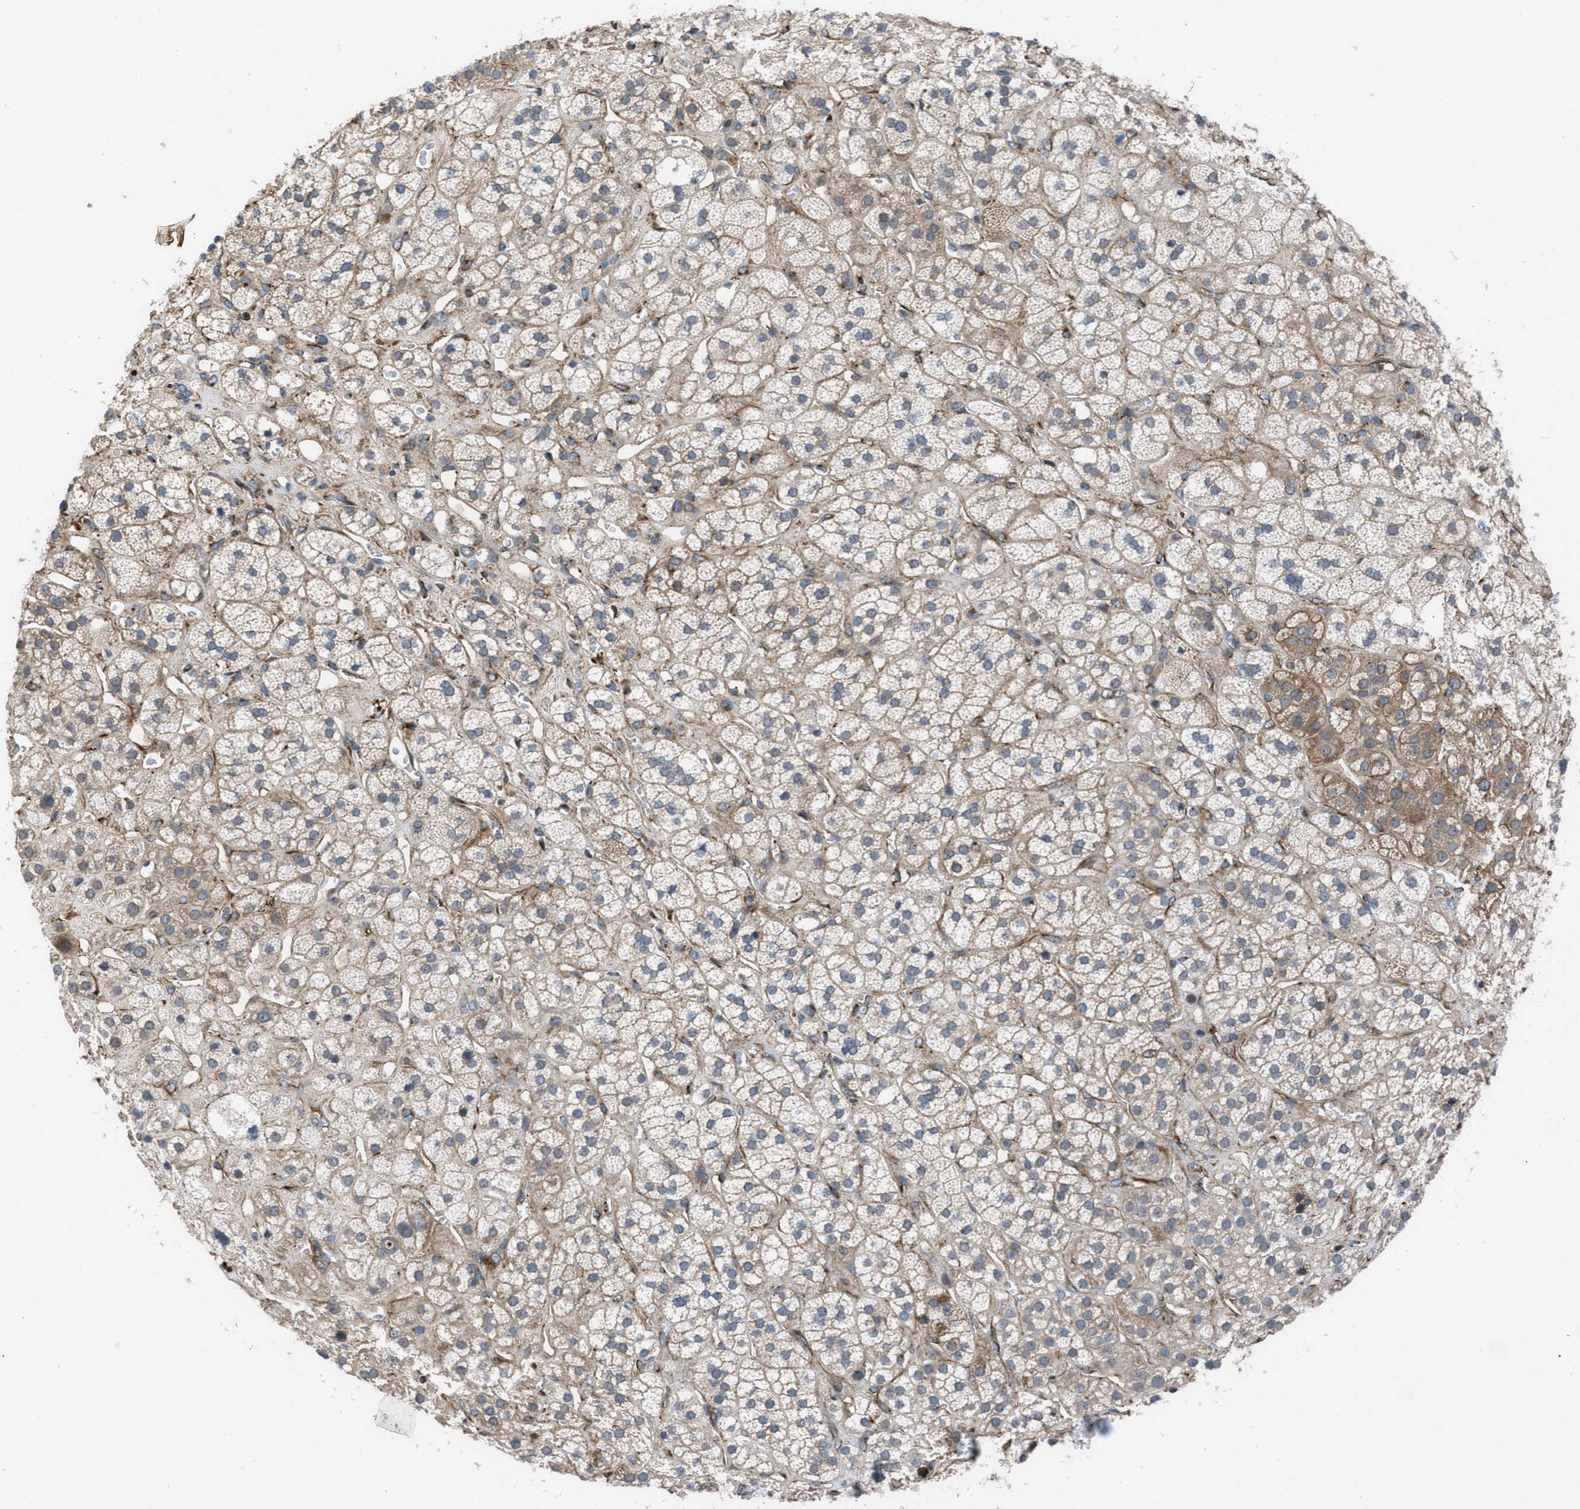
{"staining": {"intensity": "moderate", "quantity": ">75%", "location": "cytoplasmic/membranous"}, "tissue": "adrenal gland", "cell_type": "Glandular cells", "image_type": "normal", "snomed": [{"axis": "morphology", "description": "Normal tissue, NOS"}, {"axis": "topography", "description": "Adrenal gland"}], "caption": "Adrenal gland was stained to show a protein in brown. There is medium levels of moderate cytoplasmic/membranous positivity in about >75% of glandular cells. The staining was performed using DAB (3,3'-diaminobenzidine) to visualize the protein expression in brown, while the nuclei were stained in blue with hematoxylin (Magnification: 20x).", "gene": "SLC6A9", "patient": {"sex": "male", "age": 56}}